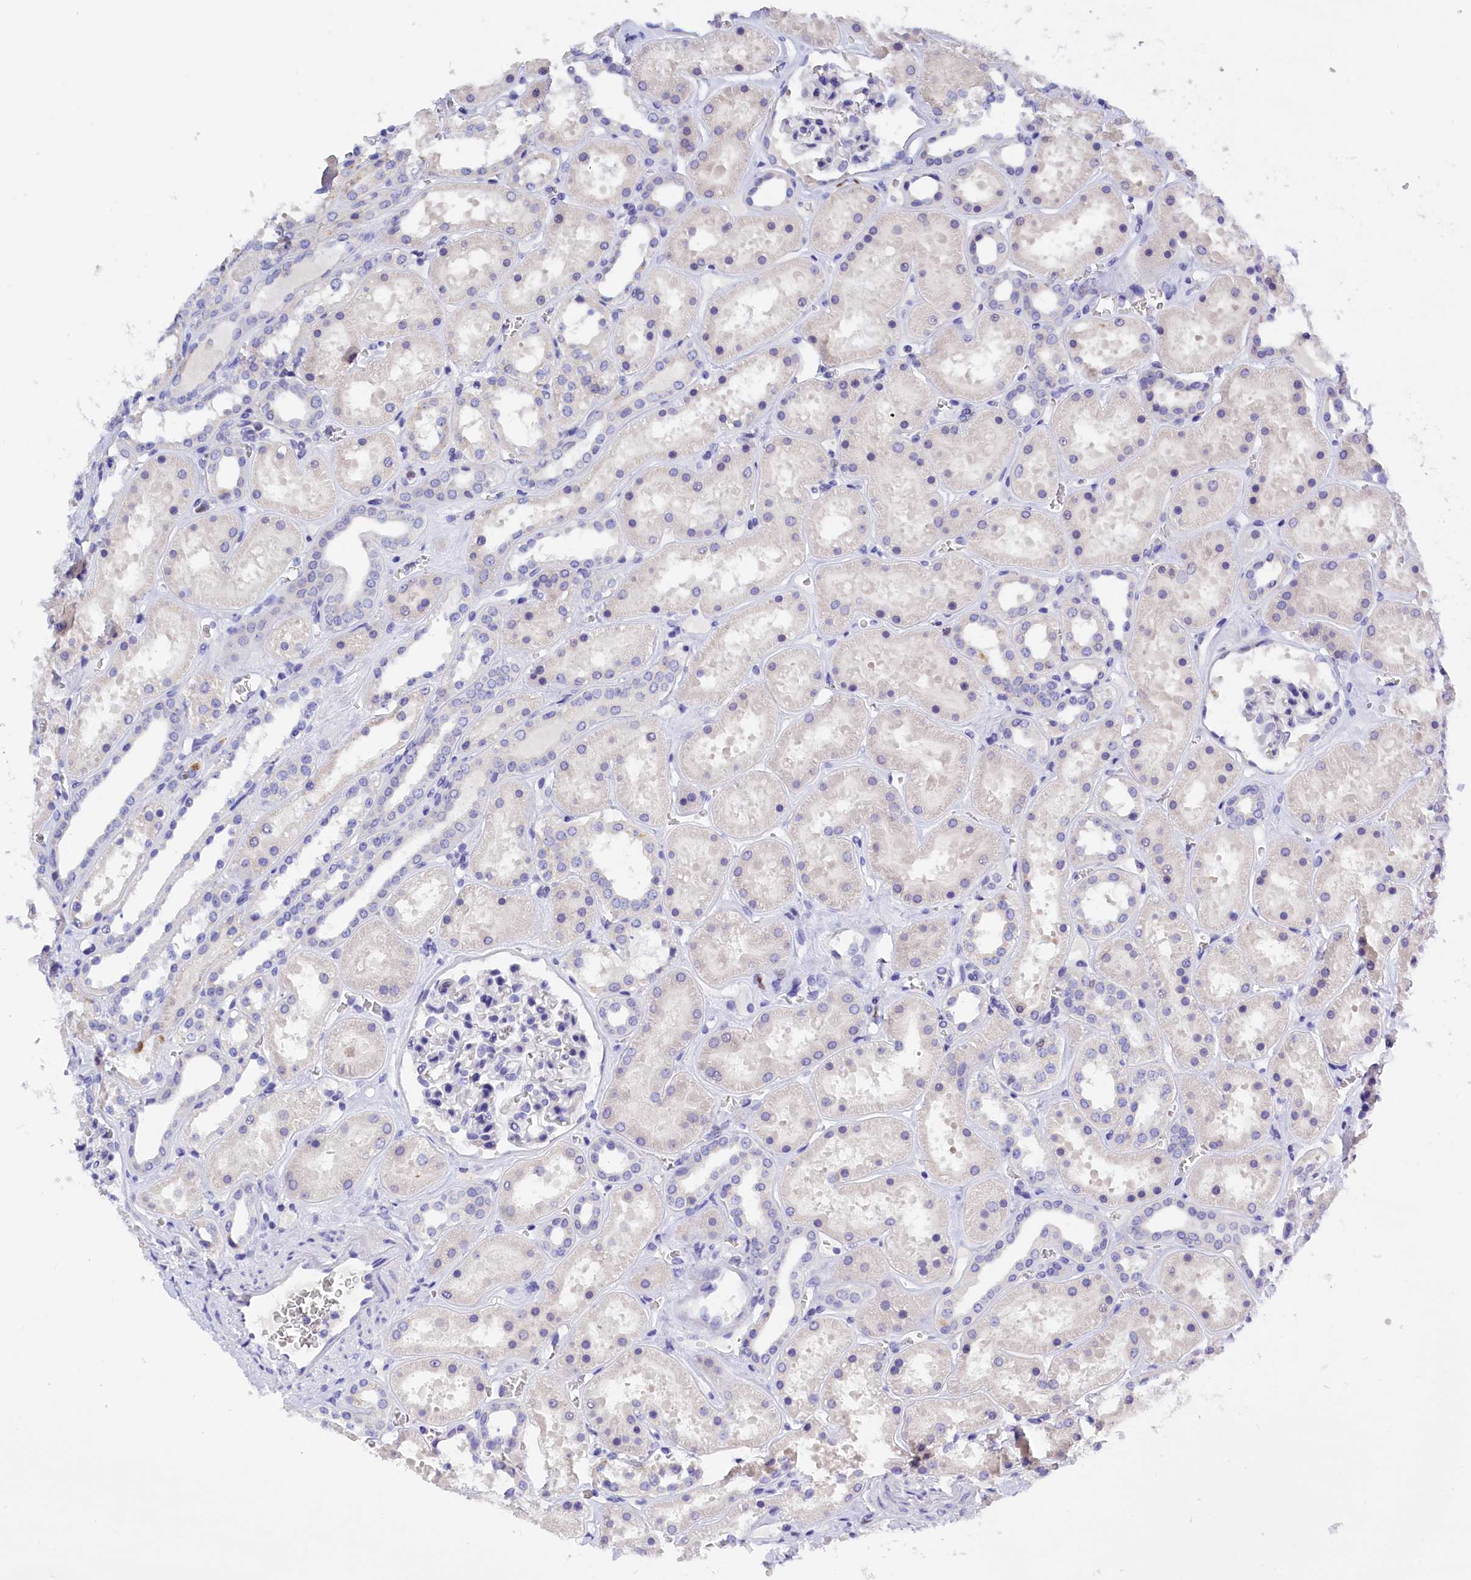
{"staining": {"intensity": "negative", "quantity": "none", "location": "none"}, "tissue": "kidney", "cell_type": "Cells in glomeruli", "image_type": "normal", "snomed": [{"axis": "morphology", "description": "Normal tissue, NOS"}, {"axis": "topography", "description": "Kidney"}], "caption": "The image reveals no staining of cells in glomeruli in benign kidney. (DAB (3,3'-diaminobenzidine) IHC visualized using brightfield microscopy, high magnification).", "gene": "BTBD9", "patient": {"sex": "female", "age": 41}}